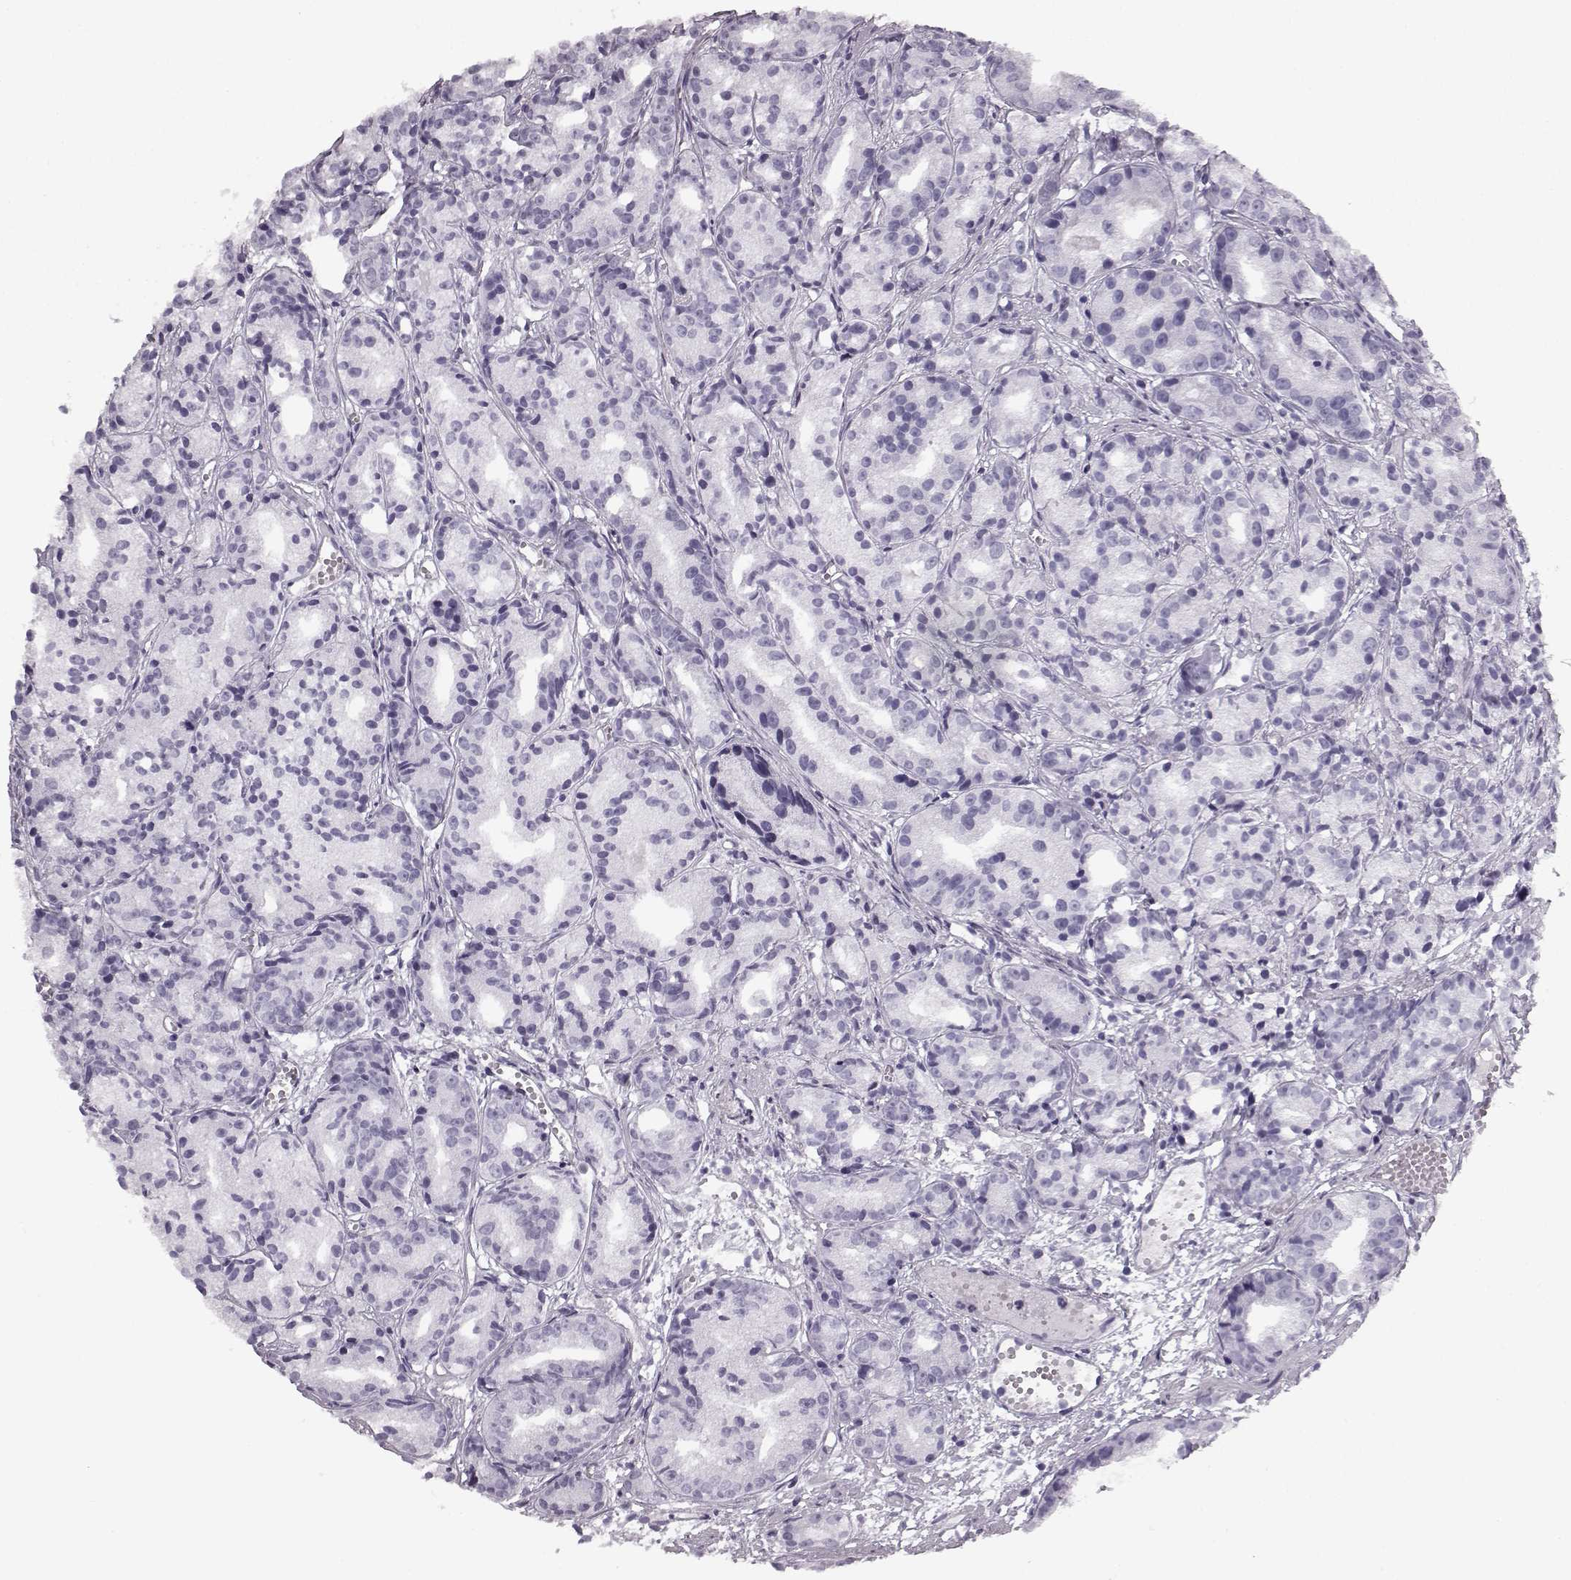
{"staining": {"intensity": "negative", "quantity": "none", "location": "none"}, "tissue": "prostate cancer", "cell_type": "Tumor cells", "image_type": "cancer", "snomed": [{"axis": "morphology", "description": "Adenocarcinoma, Medium grade"}, {"axis": "topography", "description": "Prostate"}], "caption": "High power microscopy image of an immunohistochemistry micrograph of medium-grade adenocarcinoma (prostate), revealing no significant expression in tumor cells. (DAB (3,3'-diaminobenzidine) immunohistochemistry (IHC) visualized using brightfield microscopy, high magnification).", "gene": "SEMG2", "patient": {"sex": "male", "age": 74}}